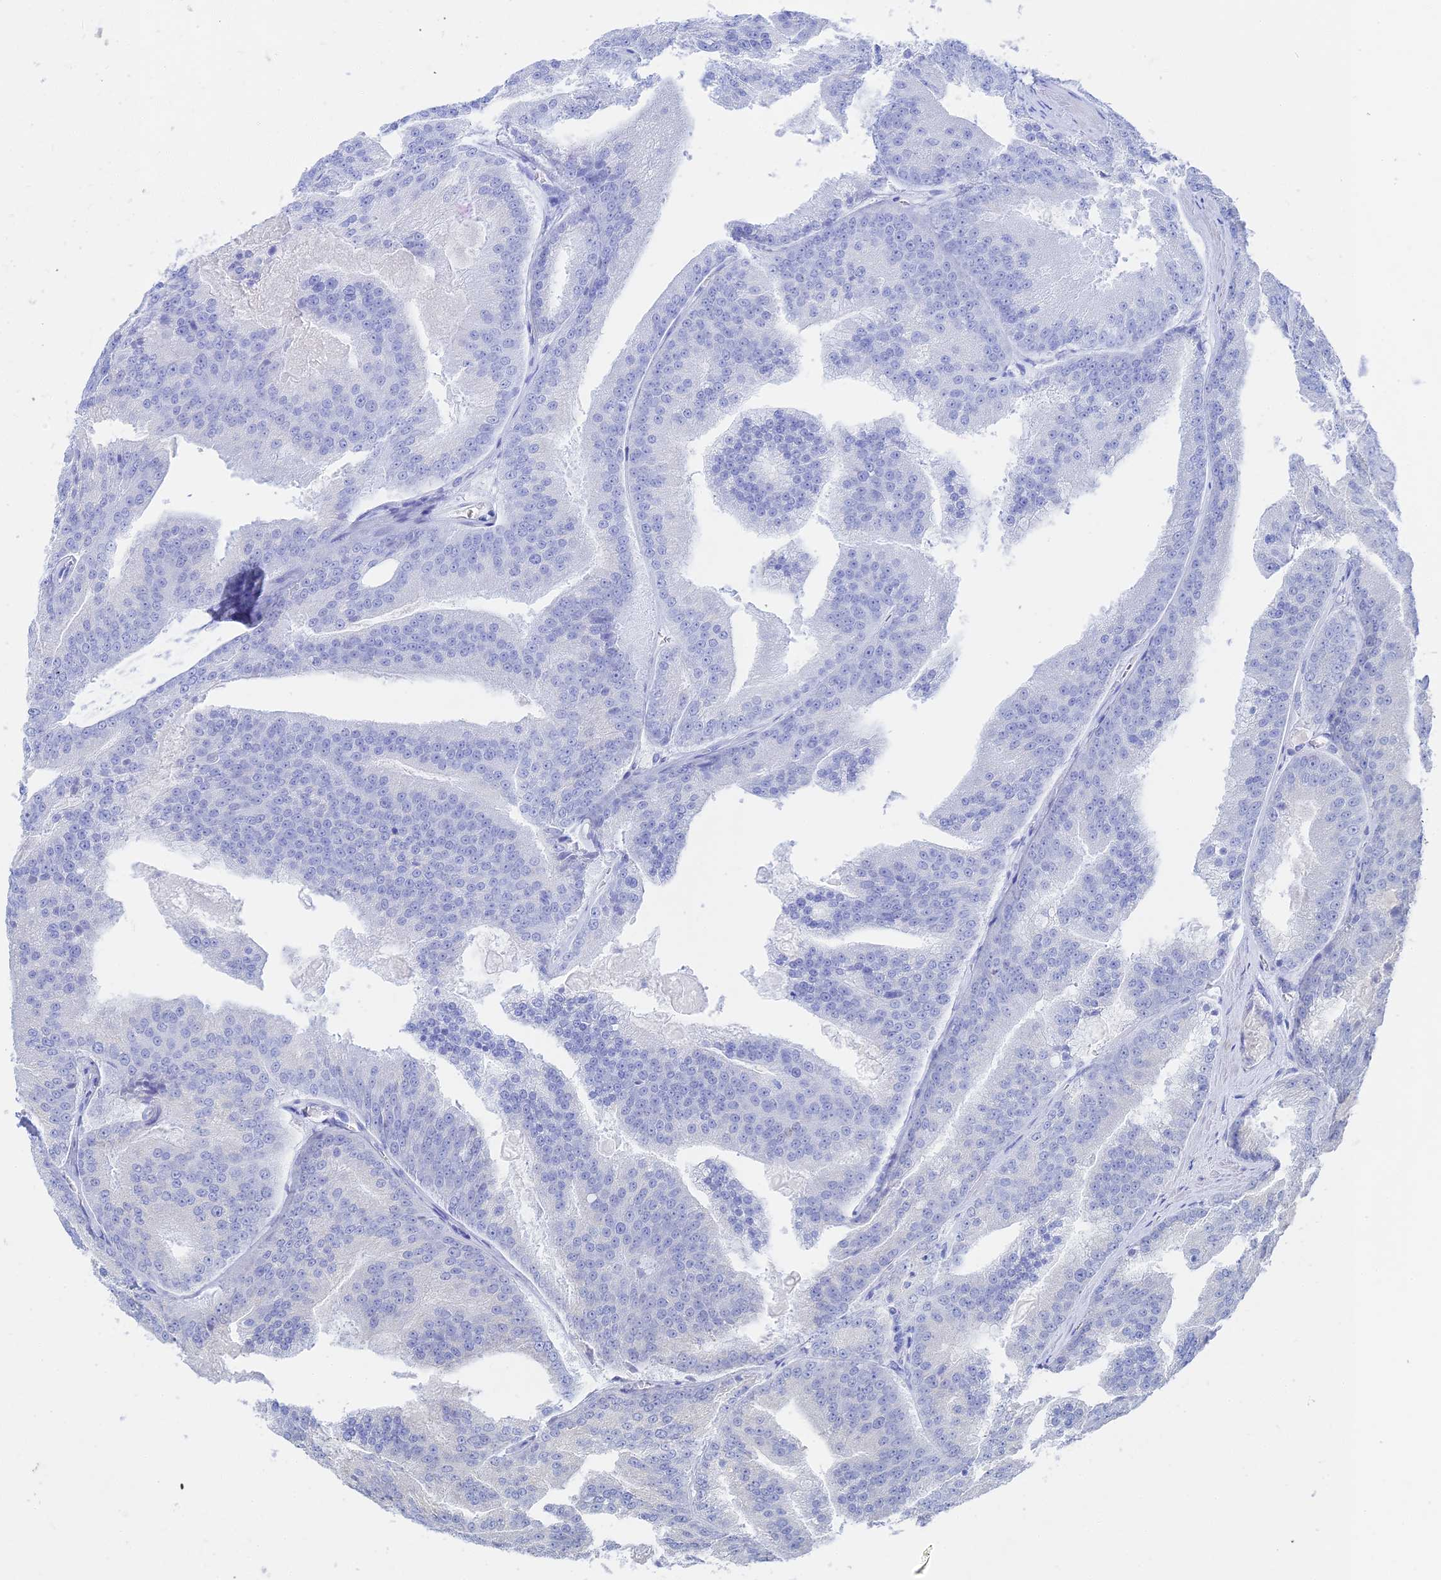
{"staining": {"intensity": "negative", "quantity": "none", "location": "none"}, "tissue": "prostate cancer", "cell_type": "Tumor cells", "image_type": "cancer", "snomed": [{"axis": "morphology", "description": "Adenocarcinoma, High grade"}, {"axis": "topography", "description": "Prostate"}], "caption": "Tumor cells are negative for protein expression in human prostate cancer (high-grade adenocarcinoma). The staining is performed using DAB (3,3'-diaminobenzidine) brown chromogen with nuclei counter-stained in using hematoxylin.", "gene": "CEP152", "patient": {"sex": "male", "age": 61}}